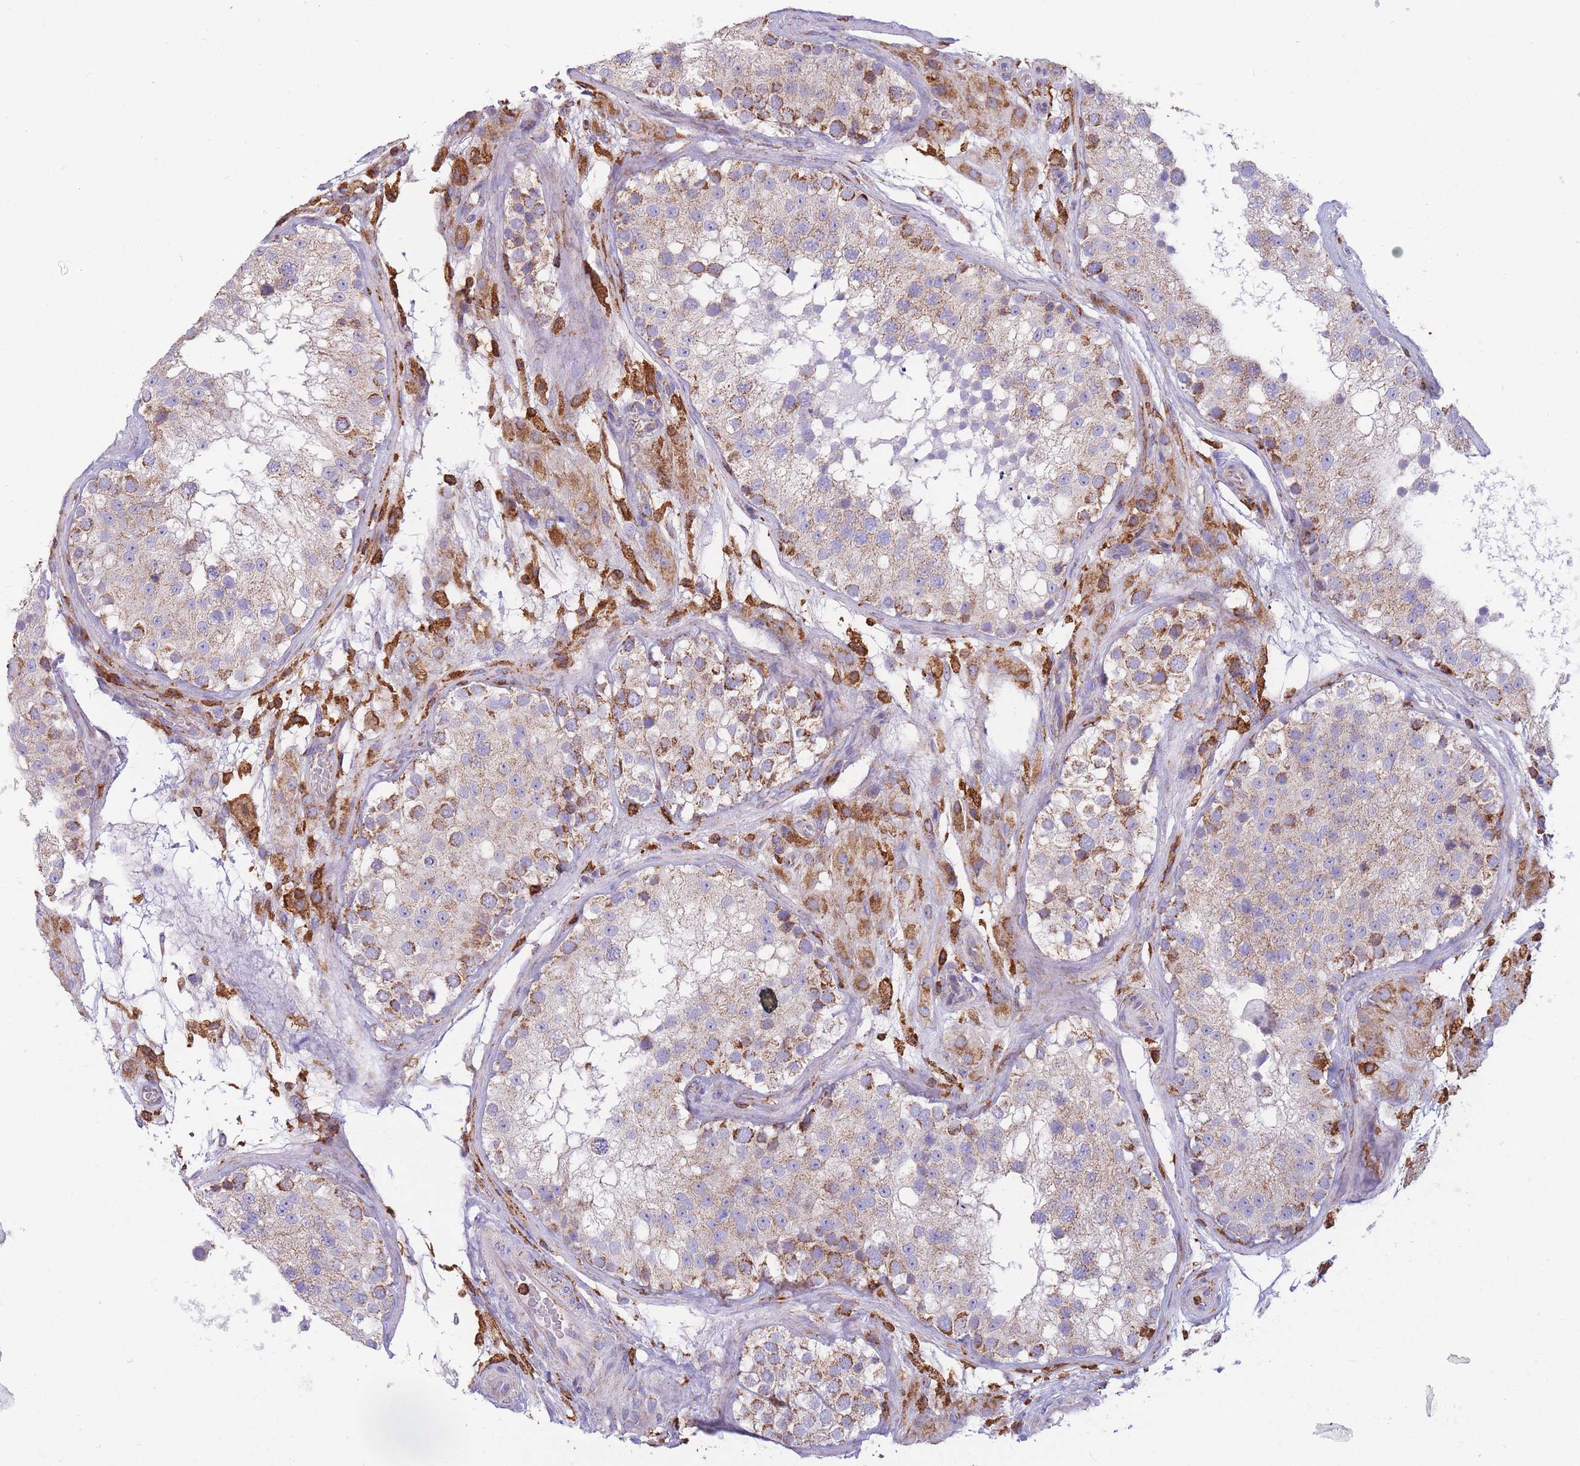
{"staining": {"intensity": "weak", "quantity": "25%-75%", "location": "cytoplasmic/membranous"}, "tissue": "testis", "cell_type": "Cells in seminiferous ducts", "image_type": "normal", "snomed": [{"axis": "morphology", "description": "Normal tissue, NOS"}, {"axis": "topography", "description": "Testis"}], "caption": "Testis stained for a protein (brown) exhibits weak cytoplasmic/membranous positive expression in approximately 25%-75% of cells in seminiferous ducts.", "gene": "MRPL54", "patient": {"sex": "male", "age": 26}}